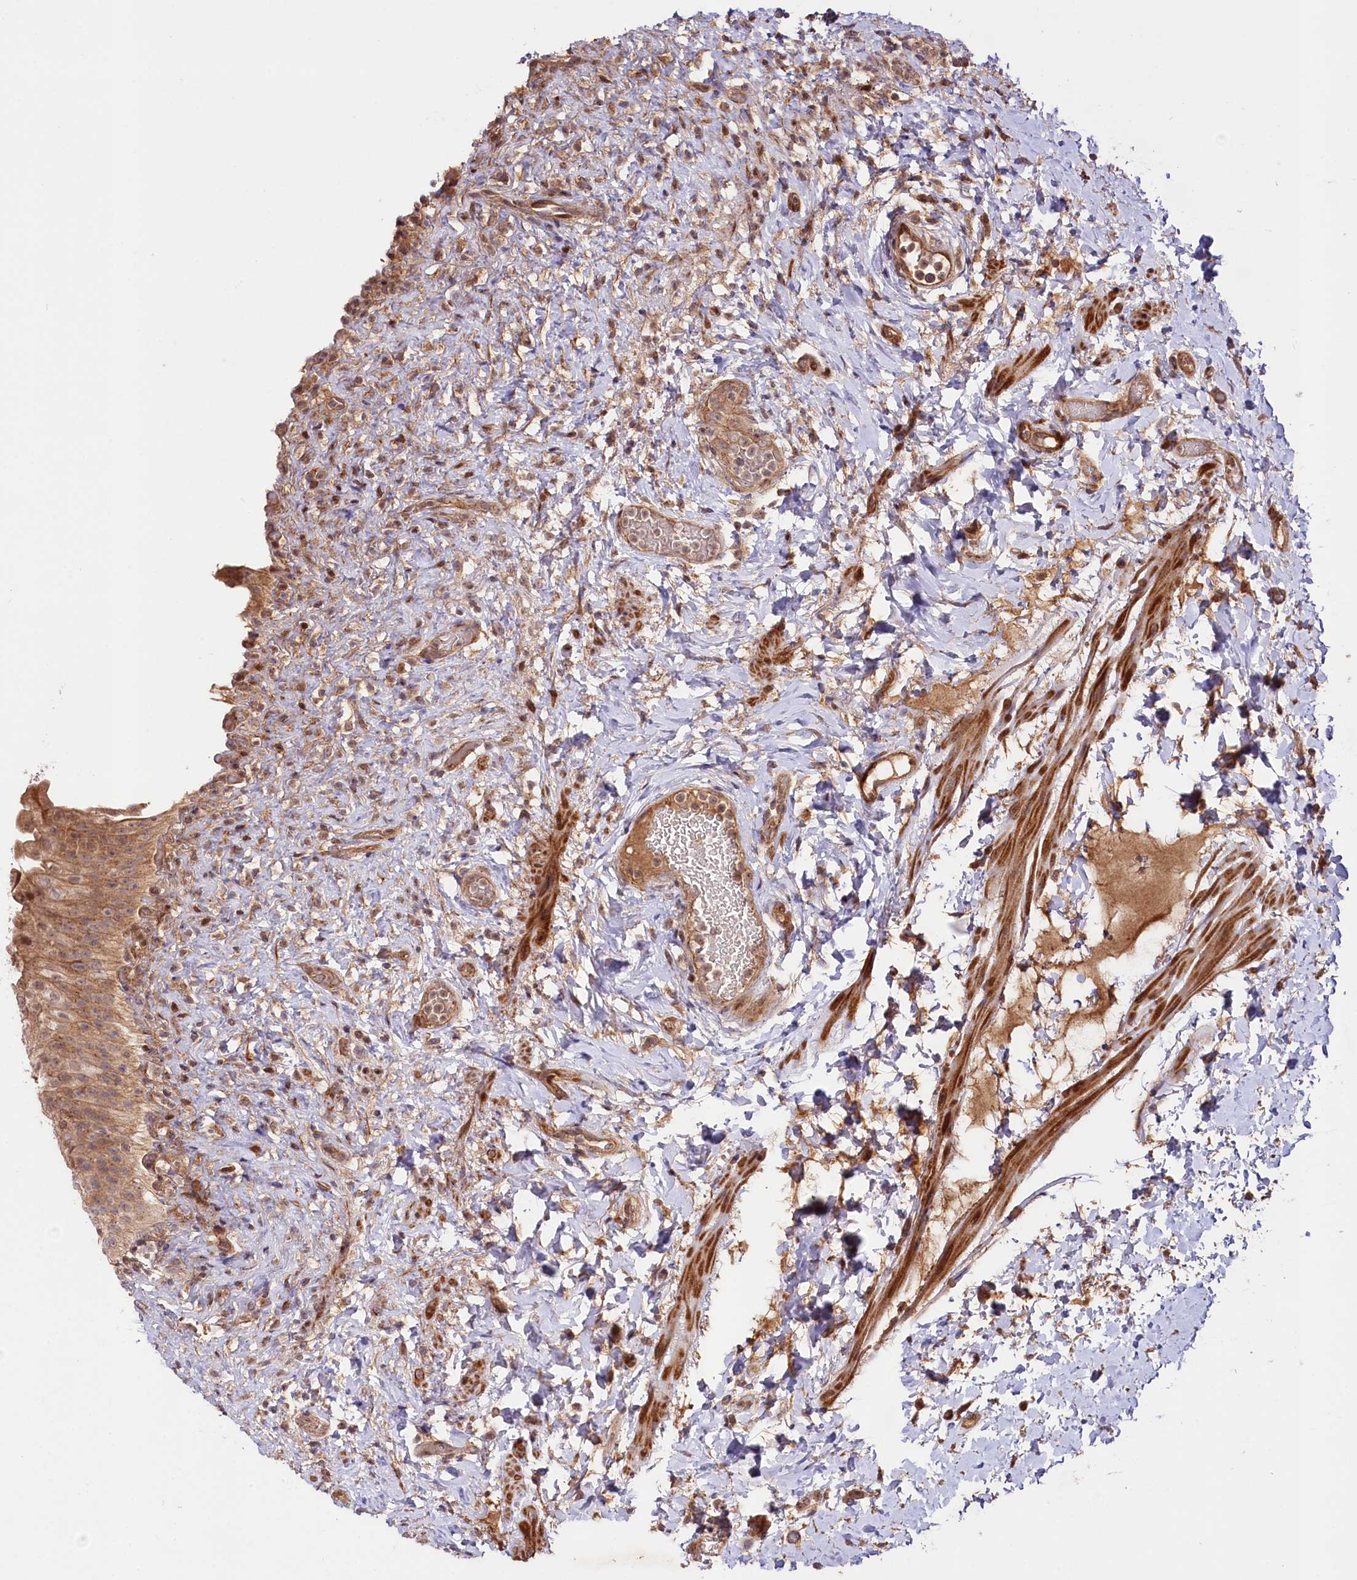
{"staining": {"intensity": "moderate", "quantity": ">75%", "location": "cytoplasmic/membranous"}, "tissue": "urinary bladder", "cell_type": "Urothelial cells", "image_type": "normal", "snomed": [{"axis": "morphology", "description": "Normal tissue, NOS"}, {"axis": "topography", "description": "Urinary bladder"}], "caption": "Immunohistochemistry photomicrograph of unremarkable human urinary bladder stained for a protein (brown), which reveals medium levels of moderate cytoplasmic/membranous staining in approximately >75% of urothelial cells.", "gene": "NEDD1", "patient": {"sex": "female", "age": 27}}